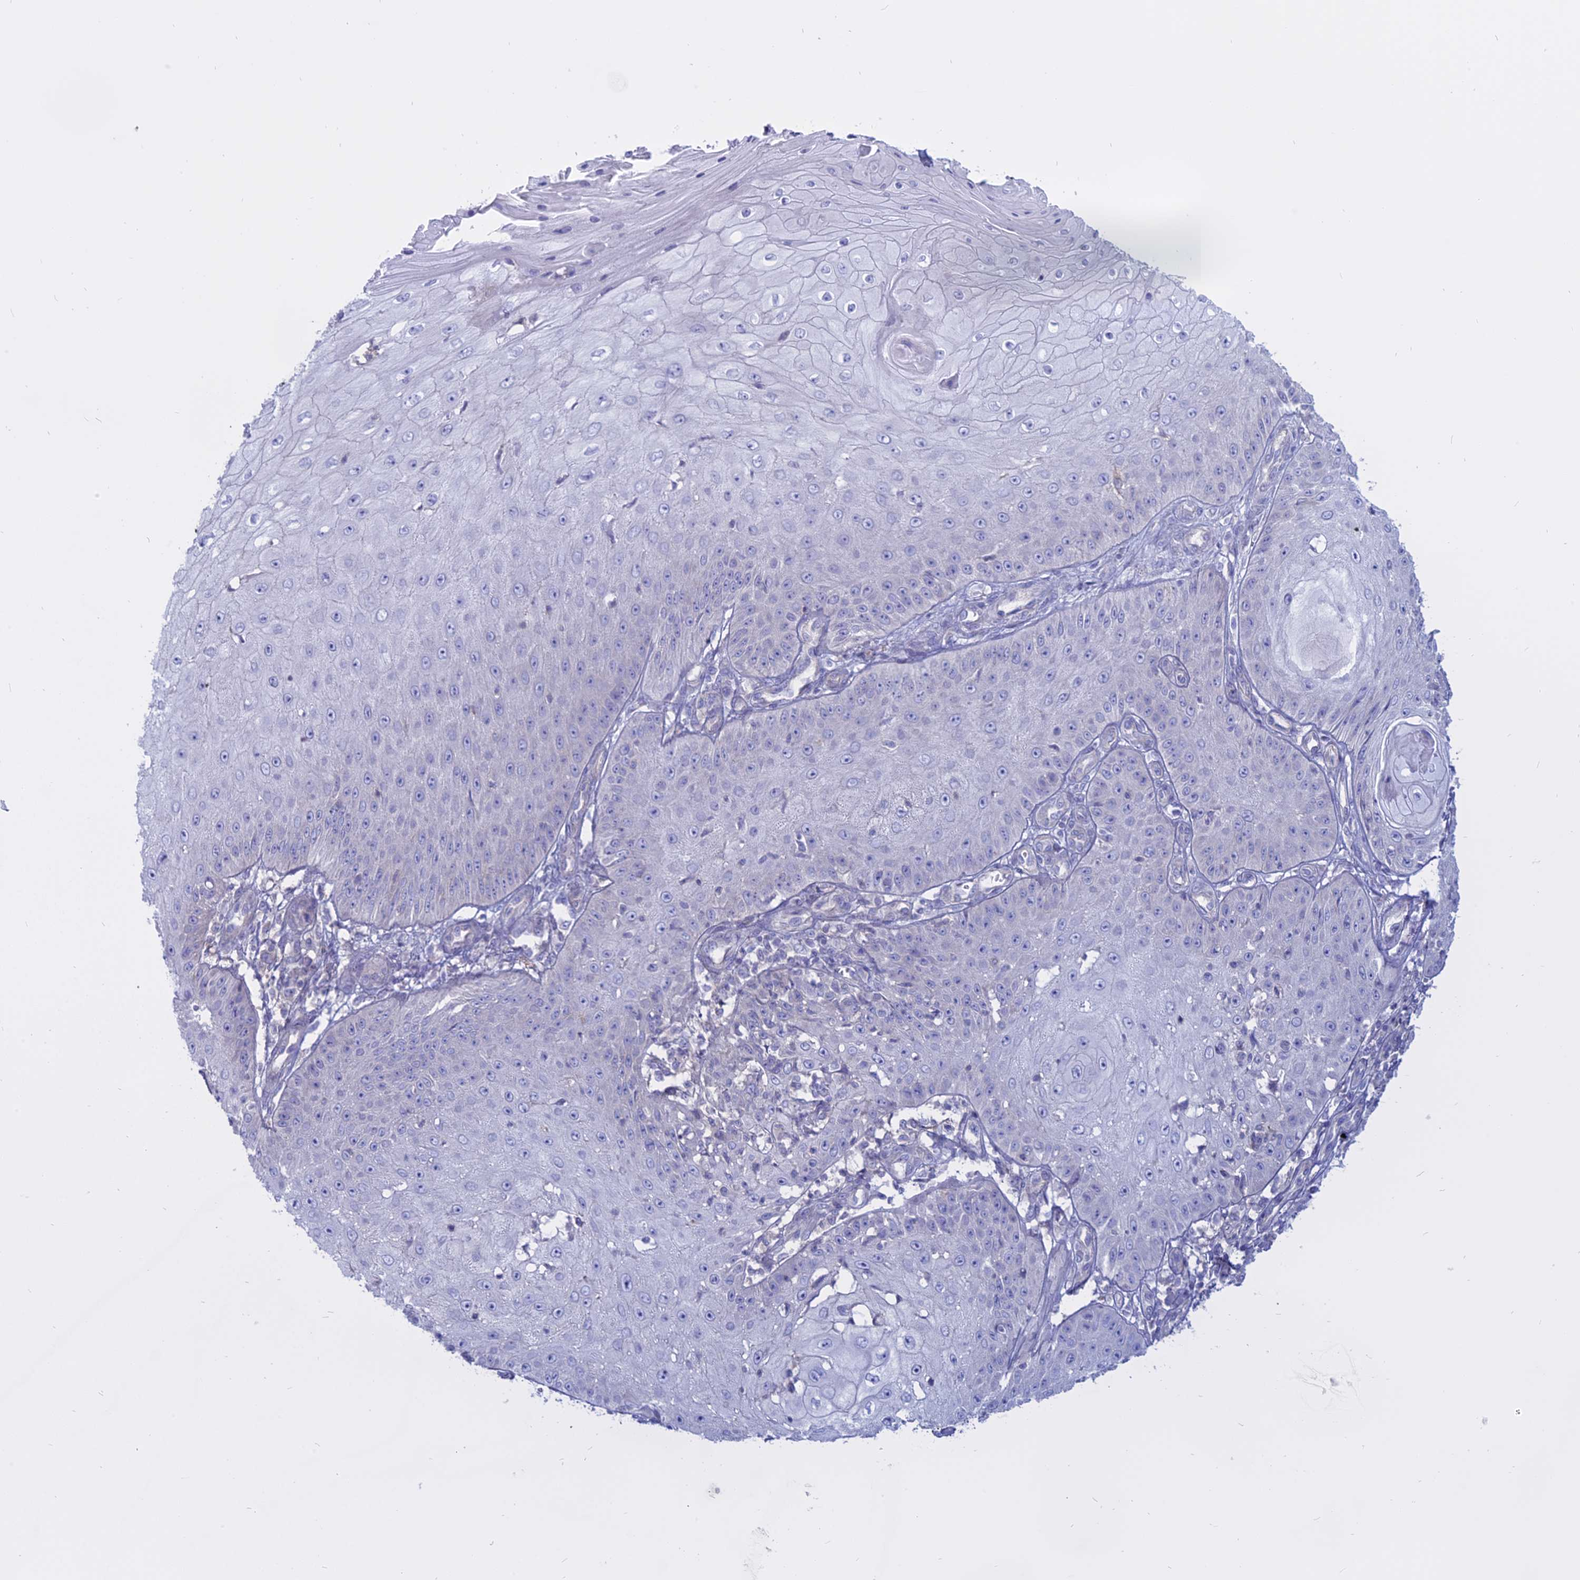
{"staining": {"intensity": "negative", "quantity": "none", "location": "none"}, "tissue": "skin cancer", "cell_type": "Tumor cells", "image_type": "cancer", "snomed": [{"axis": "morphology", "description": "Squamous cell carcinoma, NOS"}, {"axis": "topography", "description": "Skin"}], "caption": "Micrograph shows no significant protein staining in tumor cells of skin cancer (squamous cell carcinoma).", "gene": "AHCYL1", "patient": {"sex": "male", "age": 70}}